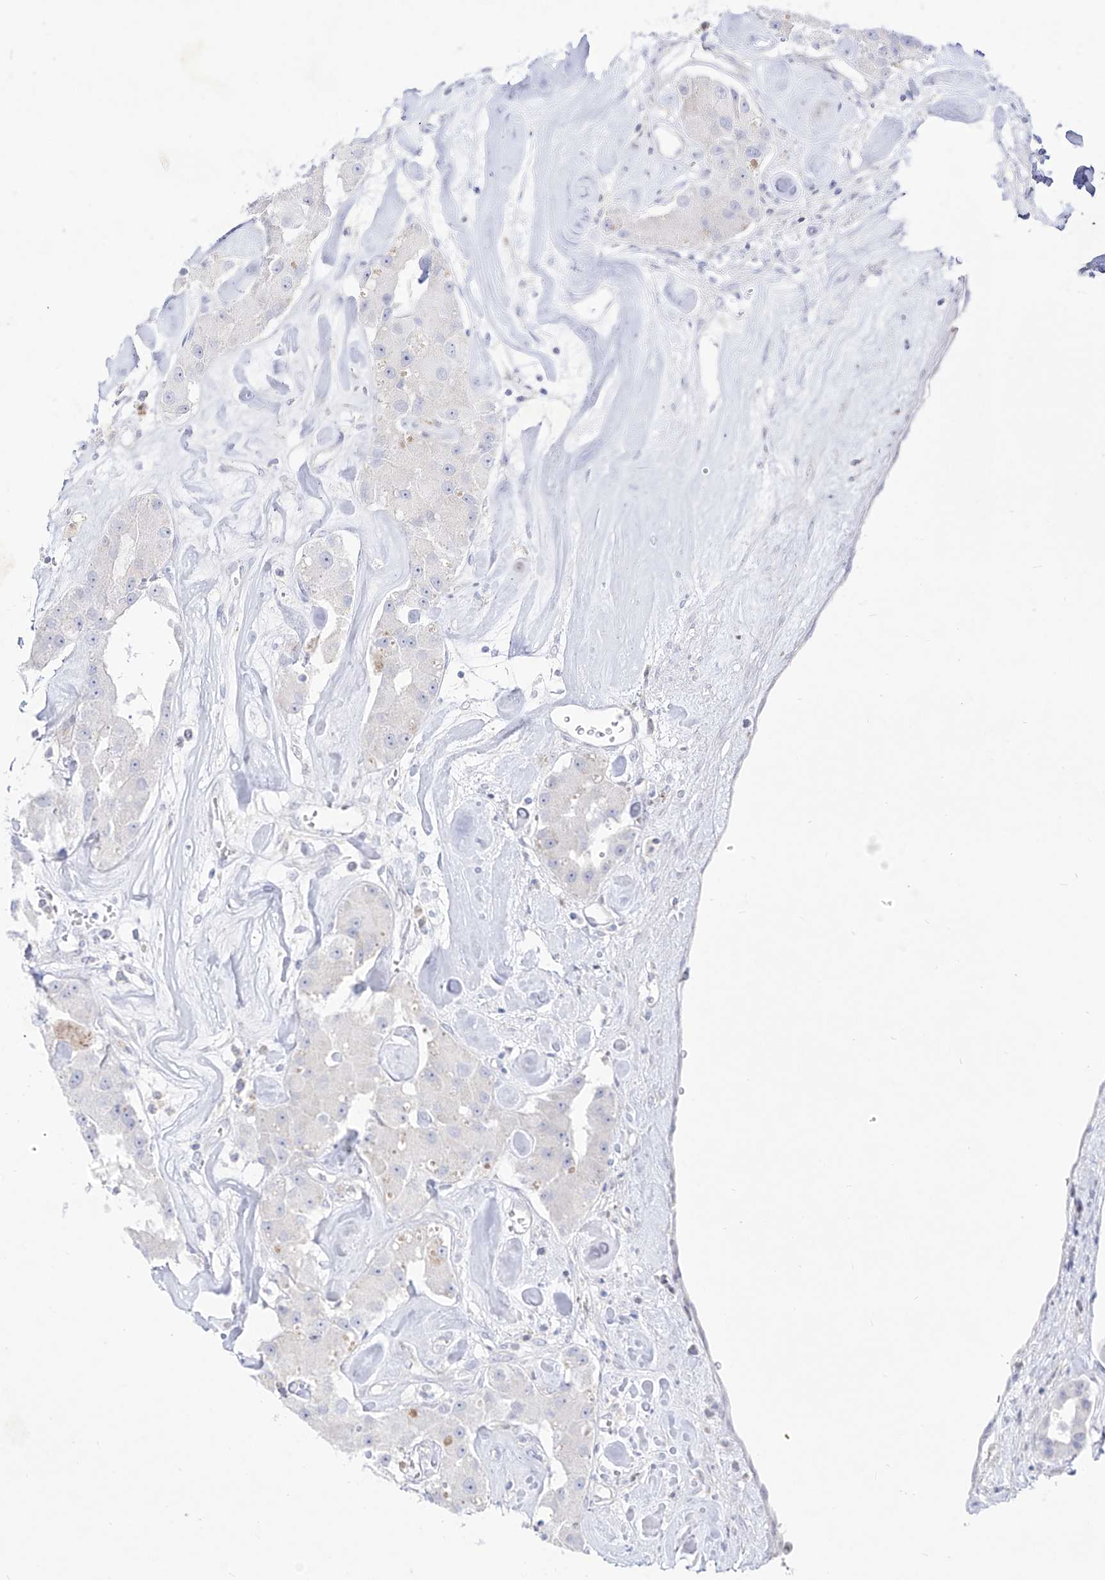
{"staining": {"intensity": "negative", "quantity": "none", "location": "none"}, "tissue": "carcinoid", "cell_type": "Tumor cells", "image_type": "cancer", "snomed": [{"axis": "morphology", "description": "Carcinoid, malignant, NOS"}, {"axis": "topography", "description": "Pancreas"}], "caption": "Image shows no protein positivity in tumor cells of malignant carcinoid tissue.", "gene": "DMKN", "patient": {"sex": "male", "age": 41}}